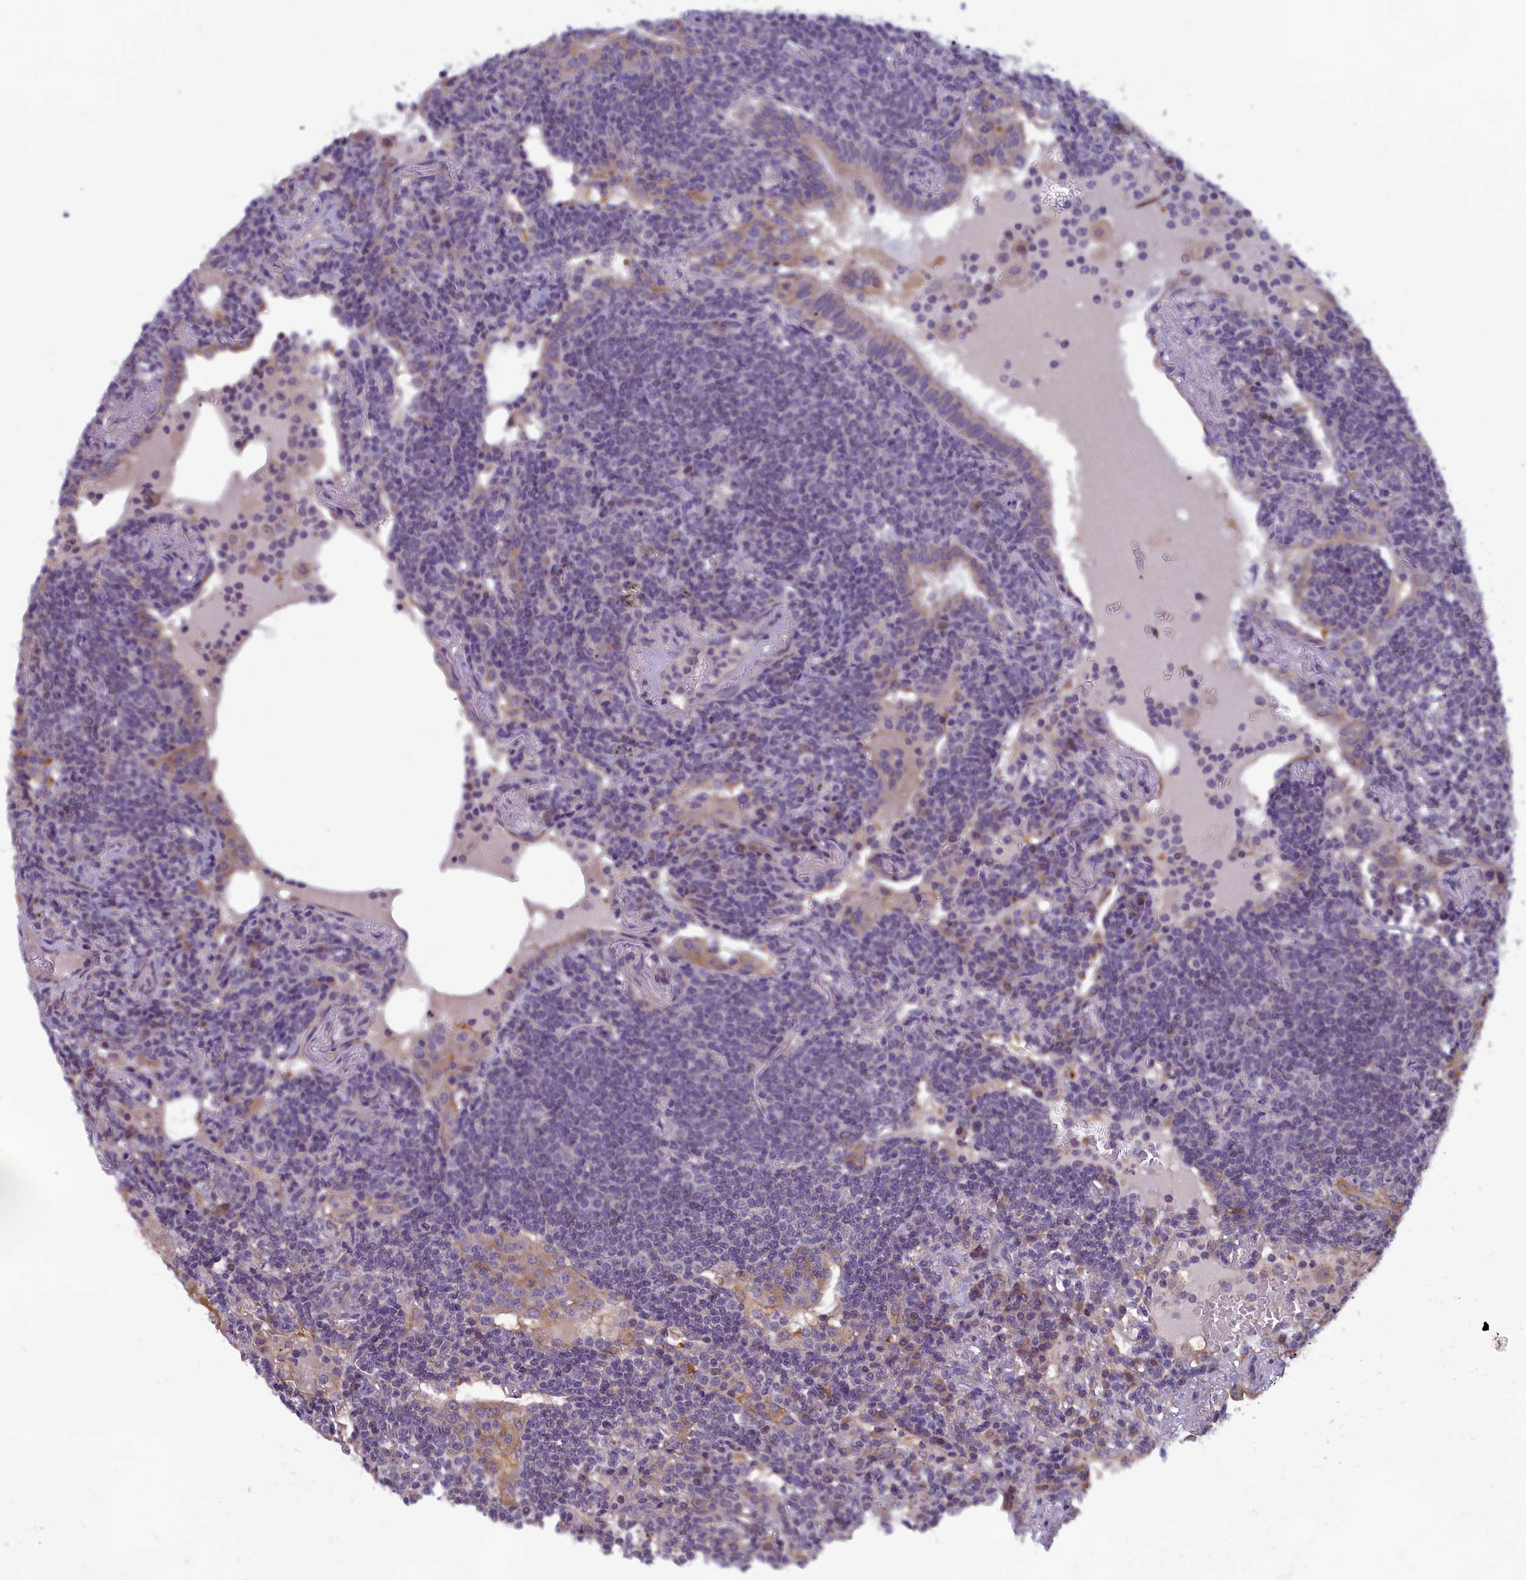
{"staining": {"intensity": "negative", "quantity": "none", "location": "none"}, "tissue": "lymphoma", "cell_type": "Tumor cells", "image_type": "cancer", "snomed": [{"axis": "morphology", "description": "Malignant lymphoma, non-Hodgkin's type, Low grade"}, {"axis": "topography", "description": "Lung"}], "caption": "Image shows no significant protein staining in tumor cells of lymphoma.", "gene": "HECA", "patient": {"sex": "female", "age": 71}}